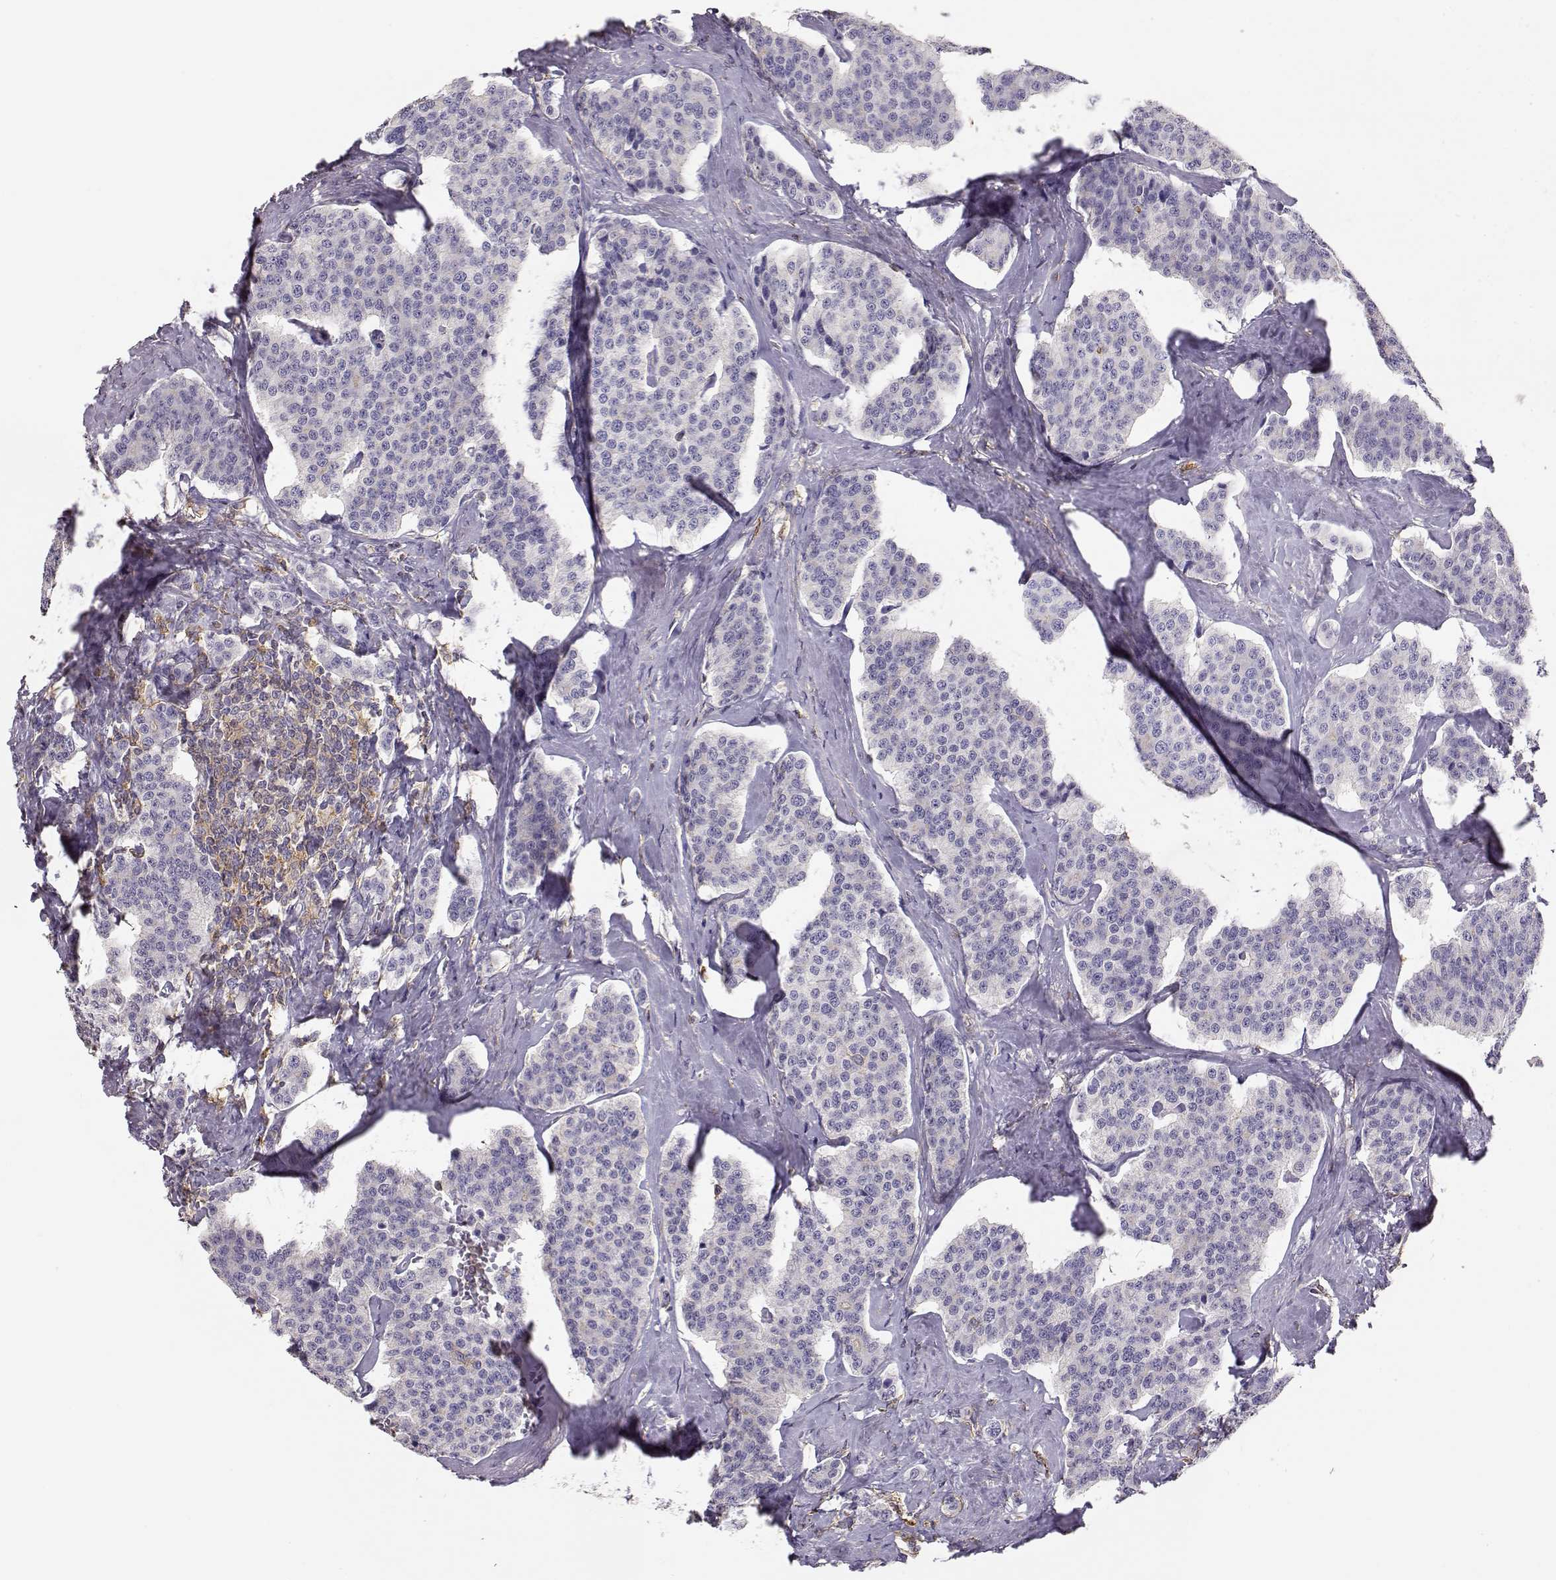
{"staining": {"intensity": "negative", "quantity": "none", "location": "none"}, "tissue": "carcinoid", "cell_type": "Tumor cells", "image_type": "cancer", "snomed": [{"axis": "morphology", "description": "Carcinoid, malignant, NOS"}, {"axis": "topography", "description": "Small intestine"}], "caption": "IHC of human carcinoid (malignant) demonstrates no expression in tumor cells.", "gene": "DAPL1", "patient": {"sex": "female", "age": 58}}